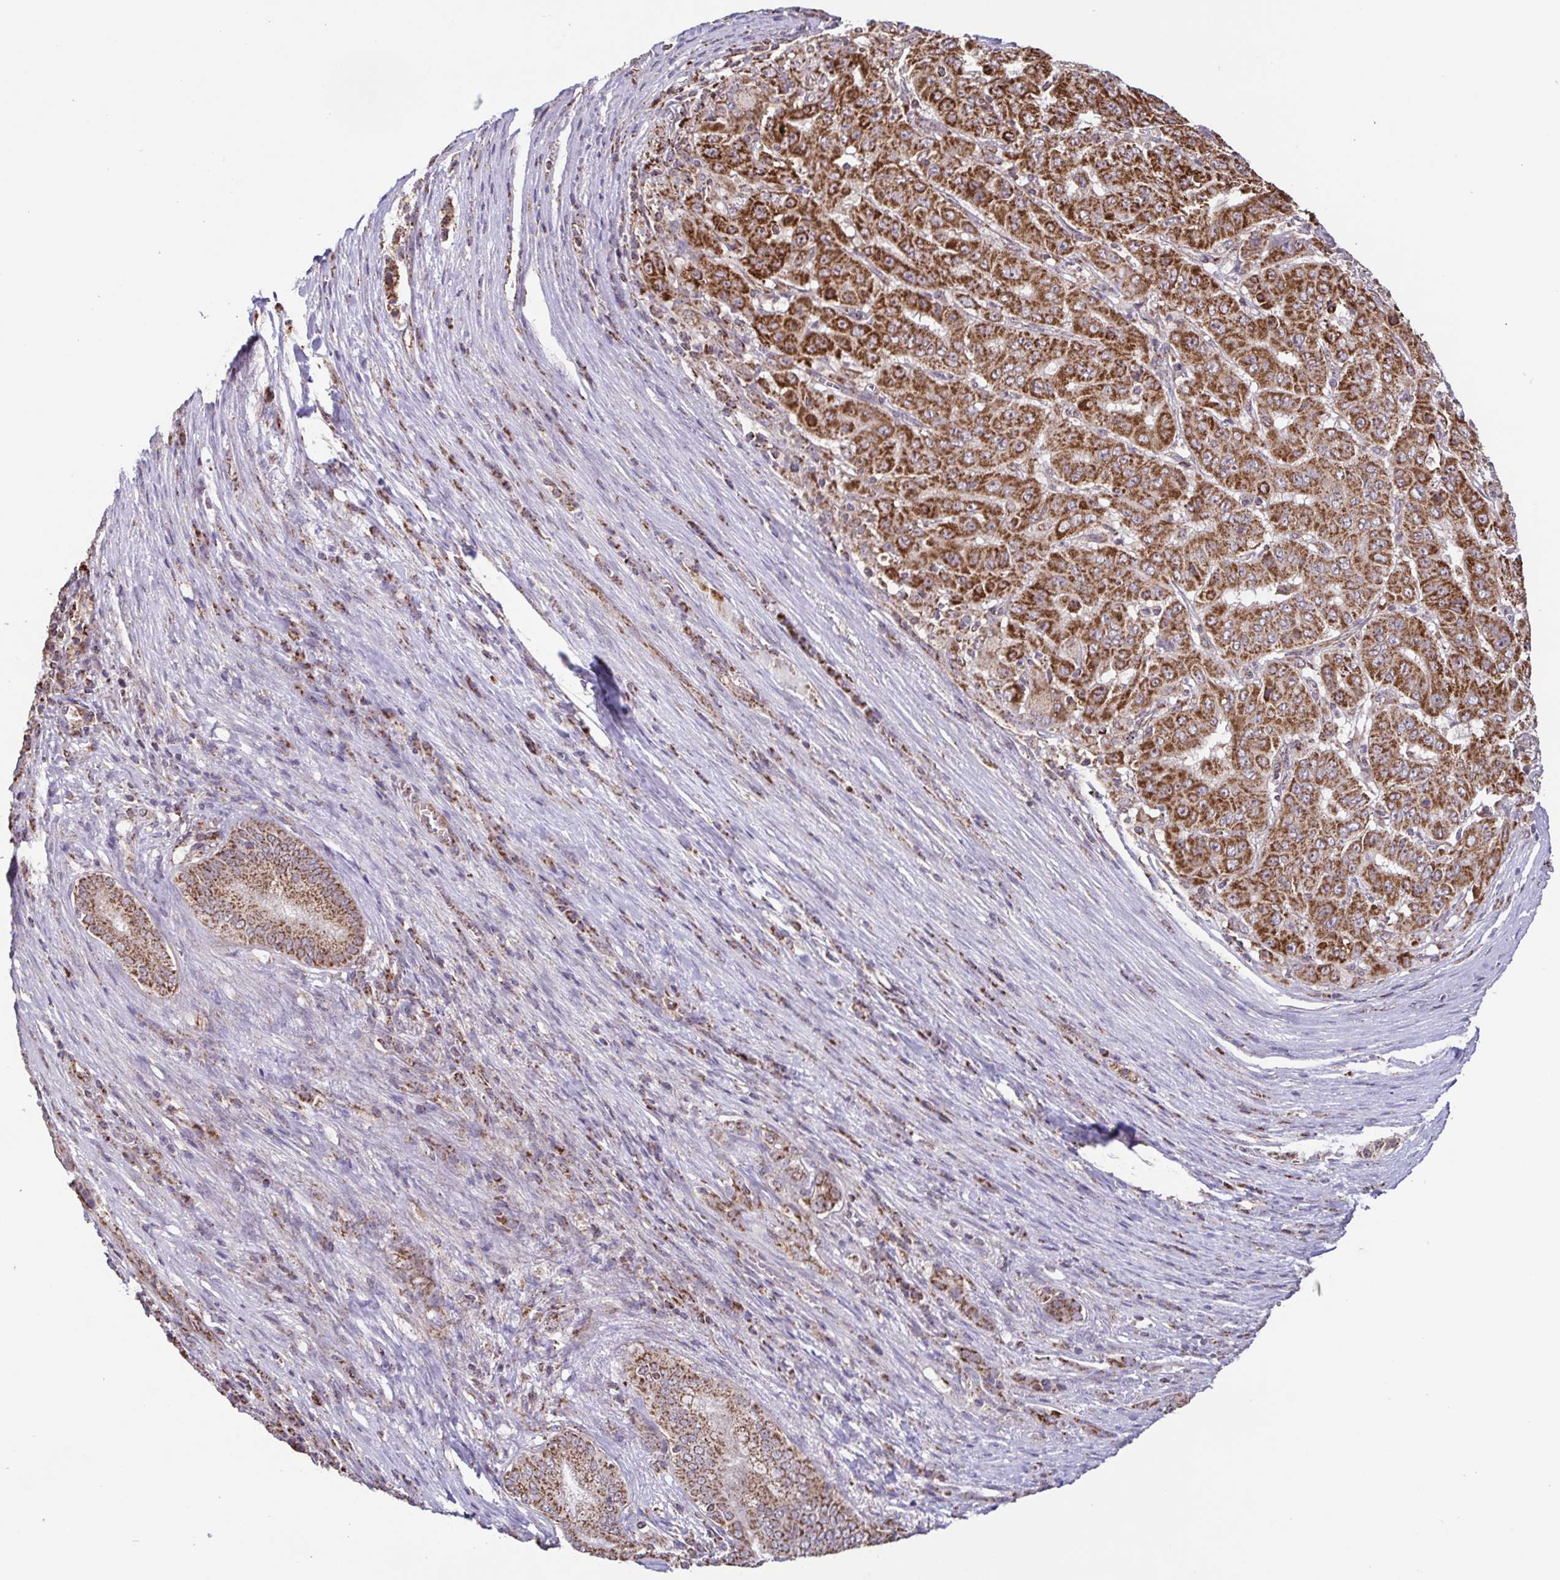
{"staining": {"intensity": "strong", "quantity": ">75%", "location": "cytoplasmic/membranous"}, "tissue": "pancreatic cancer", "cell_type": "Tumor cells", "image_type": "cancer", "snomed": [{"axis": "morphology", "description": "Adenocarcinoma, NOS"}, {"axis": "topography", "description": "Pancreas"}], "caption": "A high-resolution micrograph shows IHC staining of pancreatic cancer, which shows strong cytoplasmic/membranous positivity in approximately >75% of tumor cells.", "gene": "DIP2B", "patient": {"sex": "male", "age": 63}}